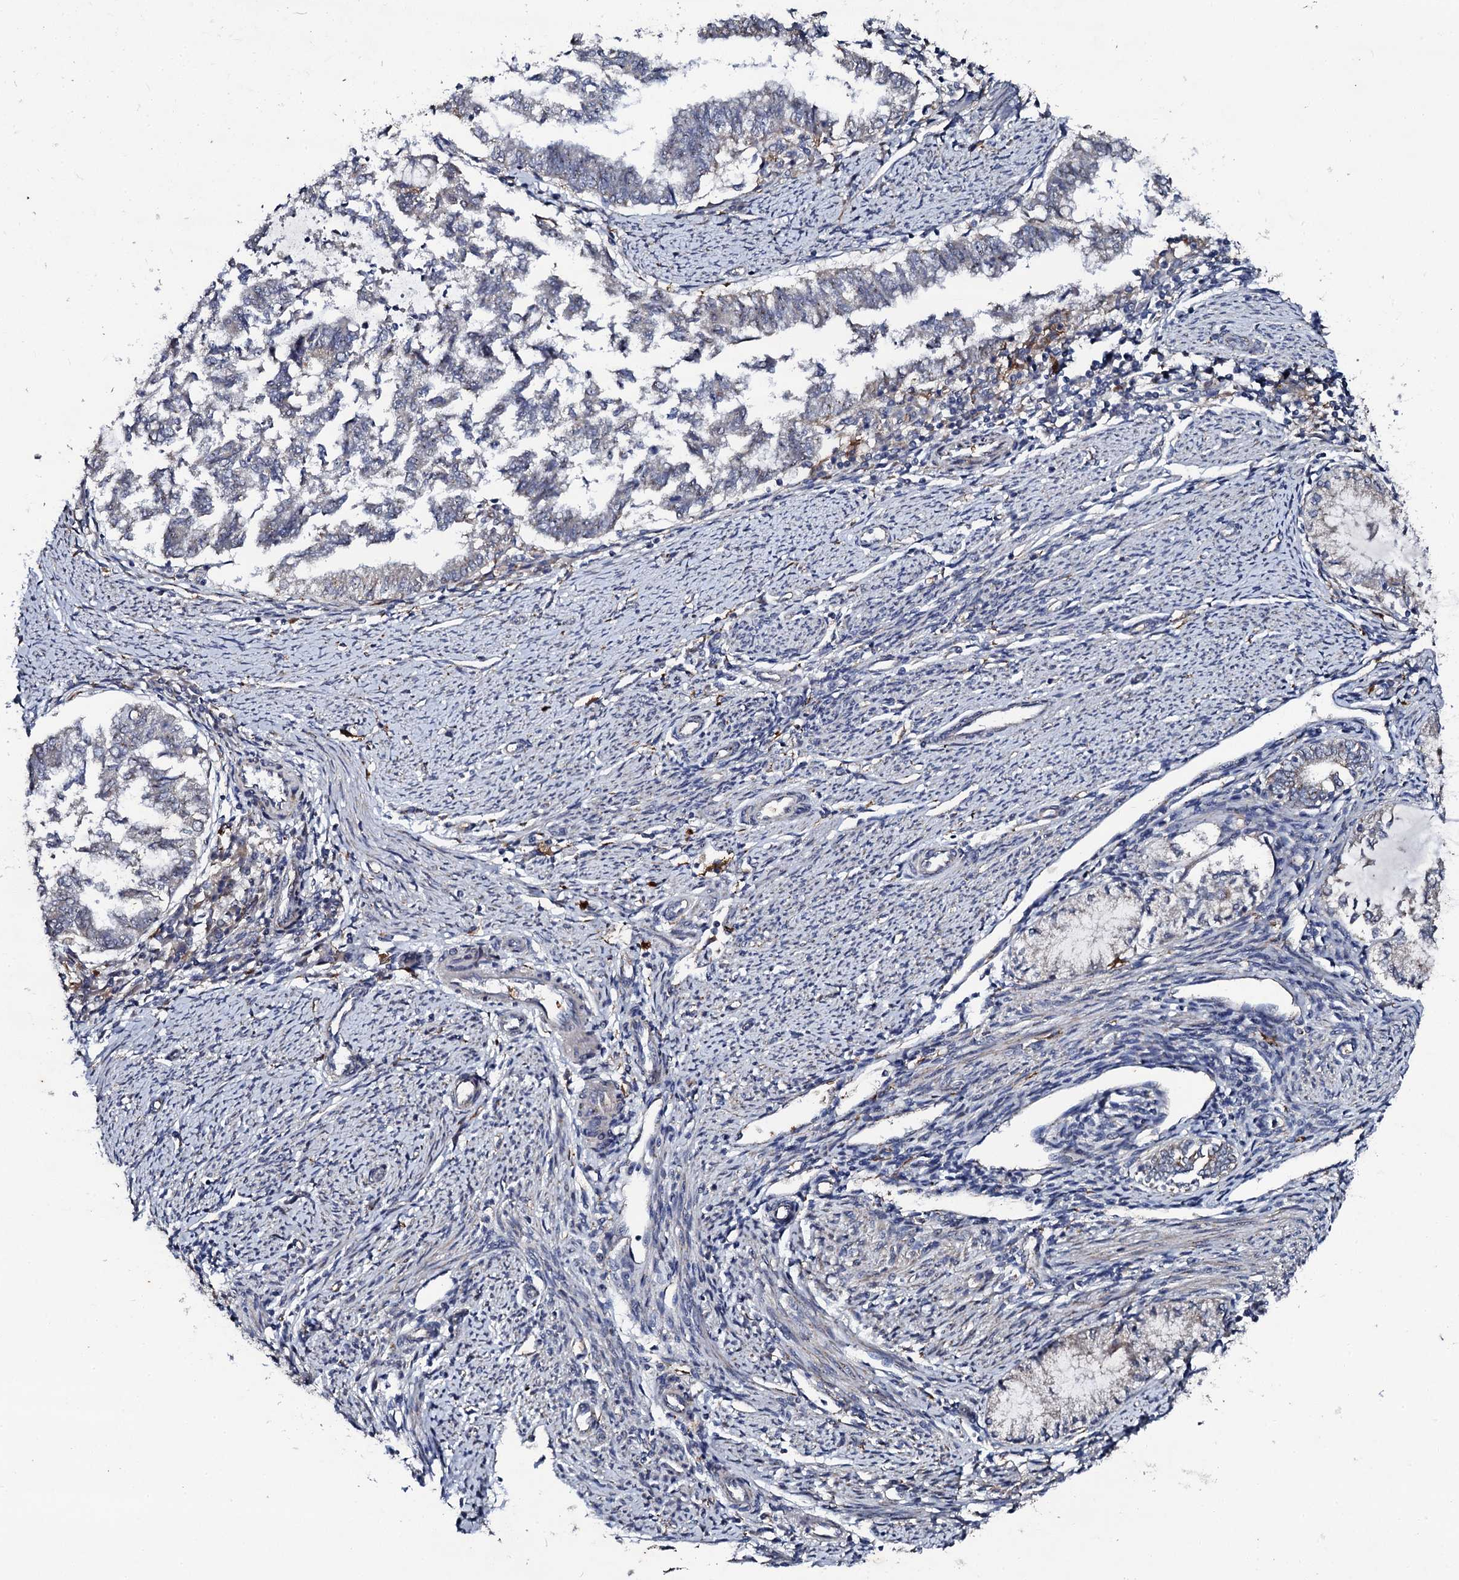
{"staining": {"intensity": "negative", "quantity": "none", "location": "none"}, "tissue": "endometrial cancer", "cell_type": "Tumor cells", "image_type": "cancer", "snomed": [{"axis": "morphology", "description": "Adenocarcinoma, NOS"}, {"axis": "topography", "description": "Endometrium"}], "caption": "The micrograph demonstrates no staining of tumor cells in endometrial adenocarcinoma.", "gene": "LRRC28", "patient": {"sex": "female", "age": 79}}